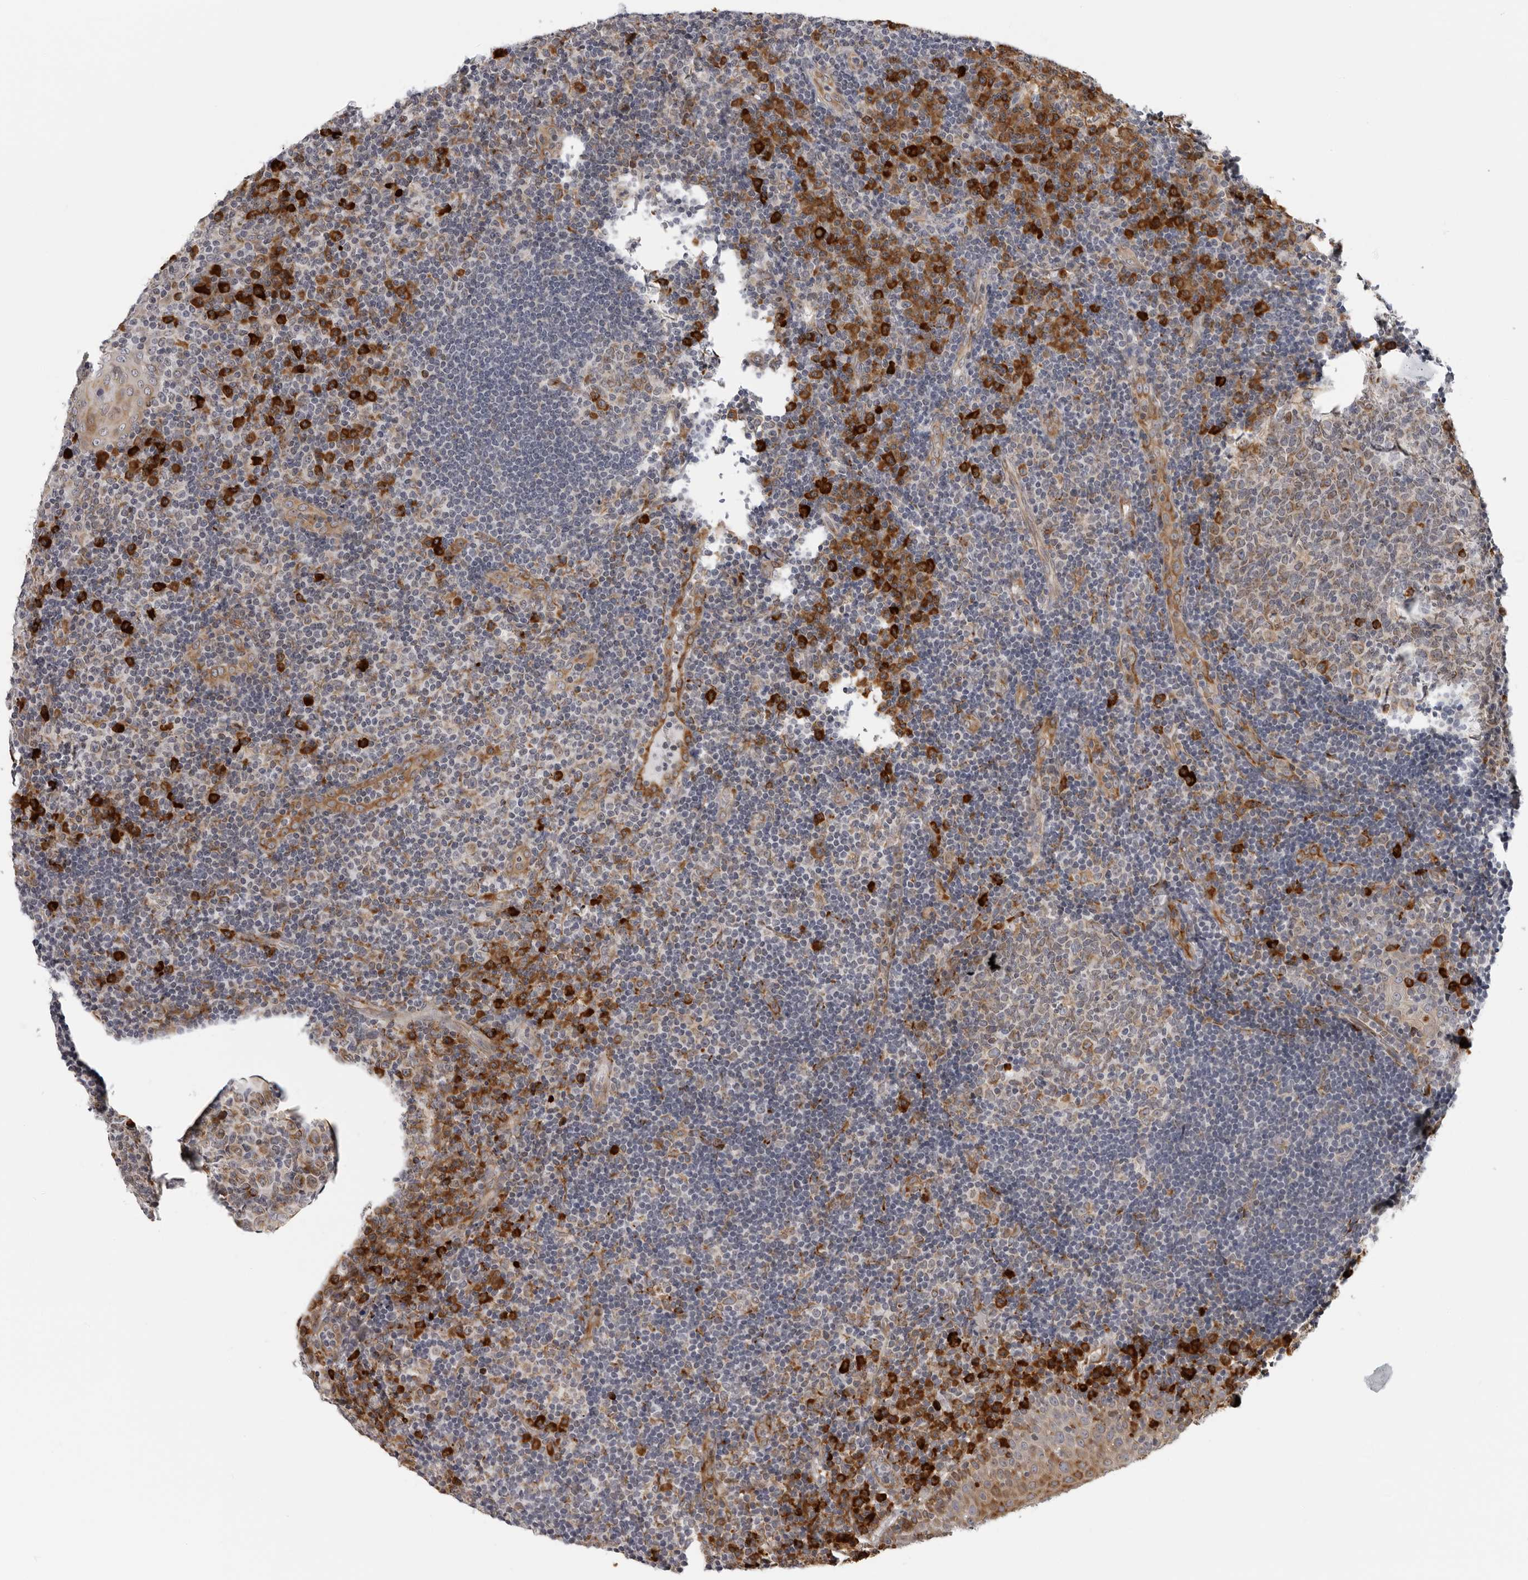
{"staining": {"intensity": "moderate", "quantity": "25%-75%", "location": "cytoplasmic/membranous"}, "tissue": "tonsil", "cell_type": "Germinal center cells", "image_type": "normal", "snomed": [{"axis": "morphology", "description": "Normal tissue, NOS"}, {"axis": "topography", "description": "Tonsil"}], "caption": "This photomicrograph displays IHC staining of unremarkable tonsil, with medium moderate cytoplasmic/membranous positivity in approximately 25%-75% of germinal center cells.", "gene": "ALPK2", "patient": {"sex": "female", "age": 40}}